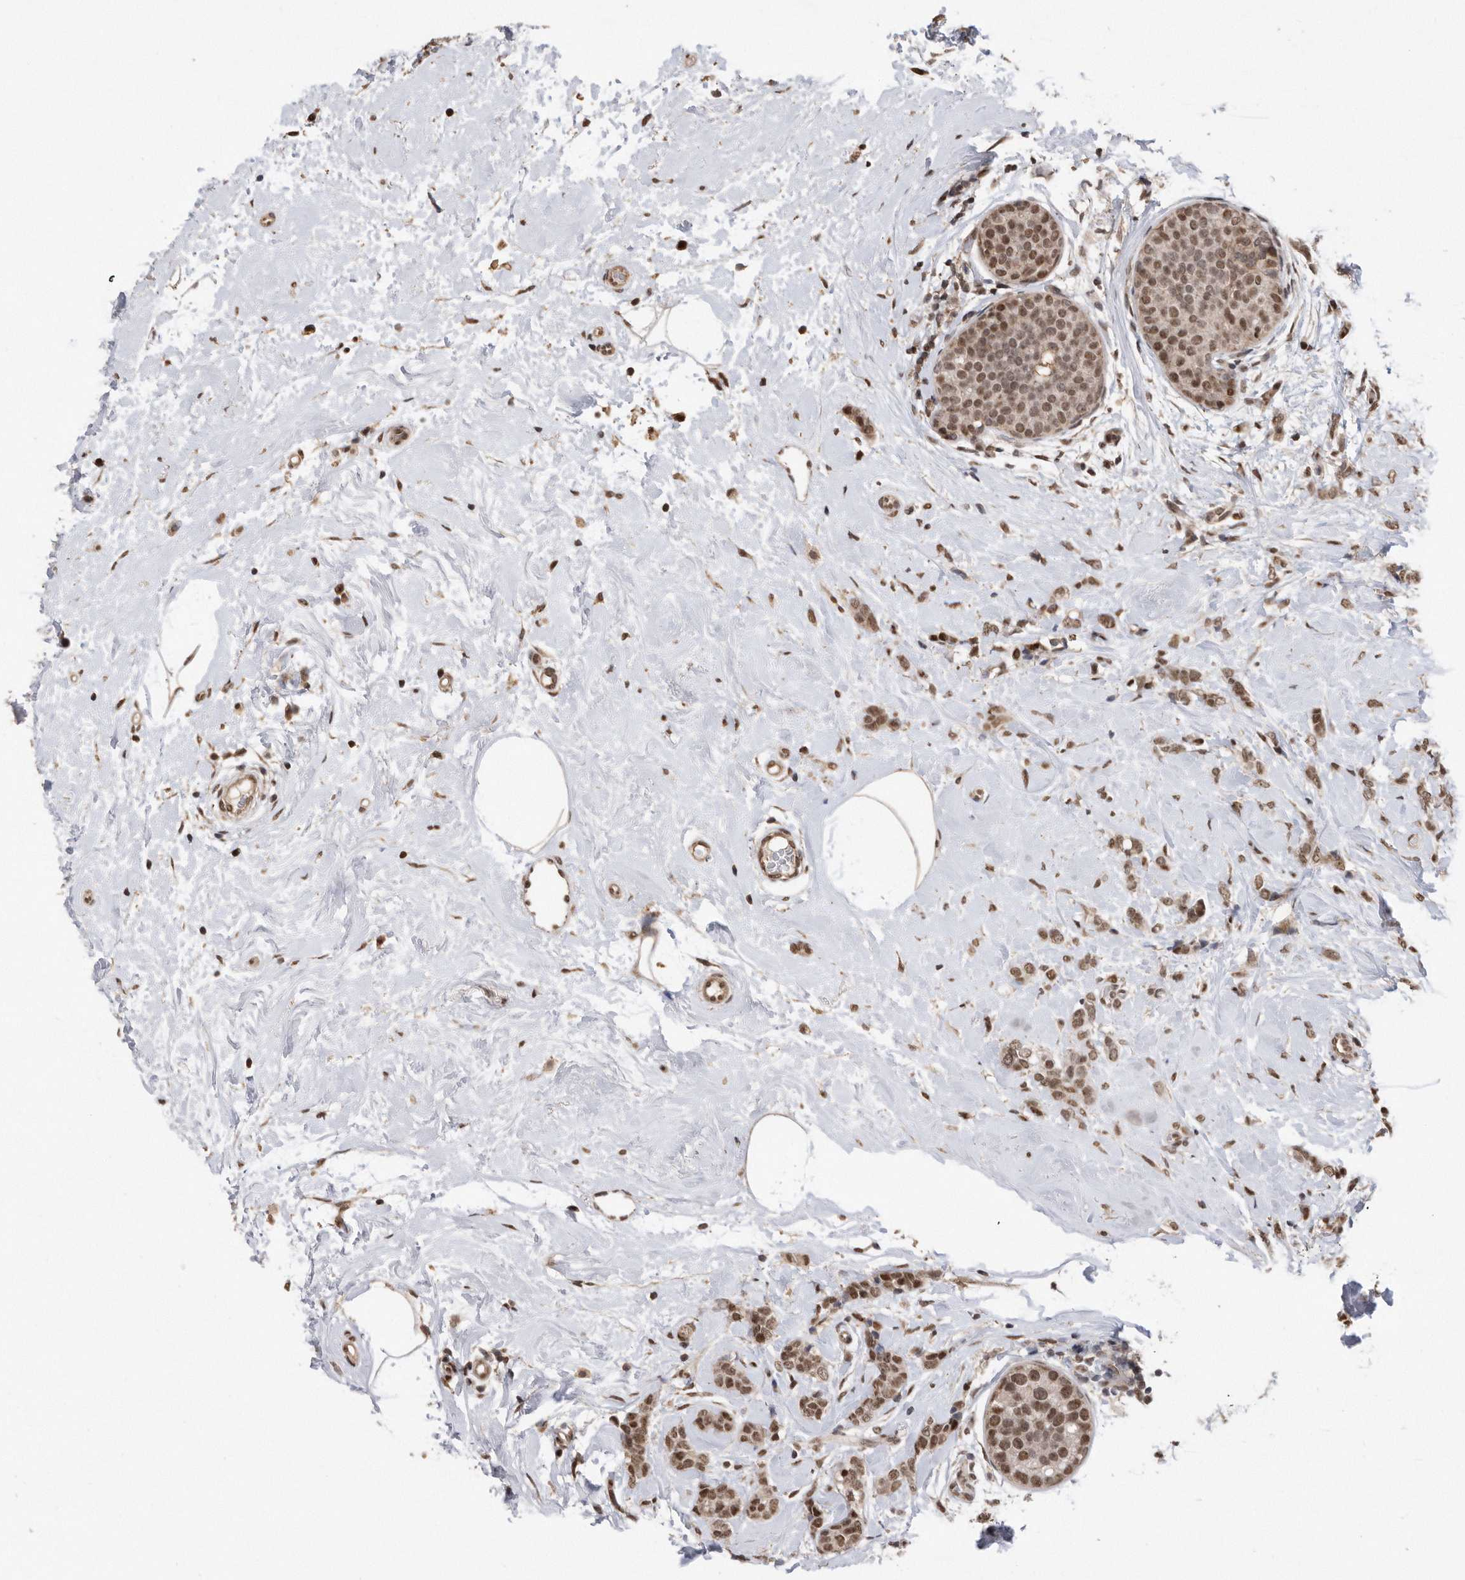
{"staining": {"intensity": "moderate", "quantity": ">75%", "location": "nuclear"}, "tissue": "breast cancer", "cell_type": "Tumor cells", "image_type": "cancer", "snomed": [{"axis": "morphology", "description": "Lobular carcinoma, in situ"}, {"axis": "morphology", "description": "Lobular carcinoma"}, {"axis": "topography", "description": "Breast"}], "caption": "Approximately >75% of tumor cells in breast cancer (lobular carcinoma) demonstrate moderate nuclear protein positivity as visualized by brown immunohistochemical staining.", "gene": "TDRD3", "patient": {"sex": "female", "age": 41}}